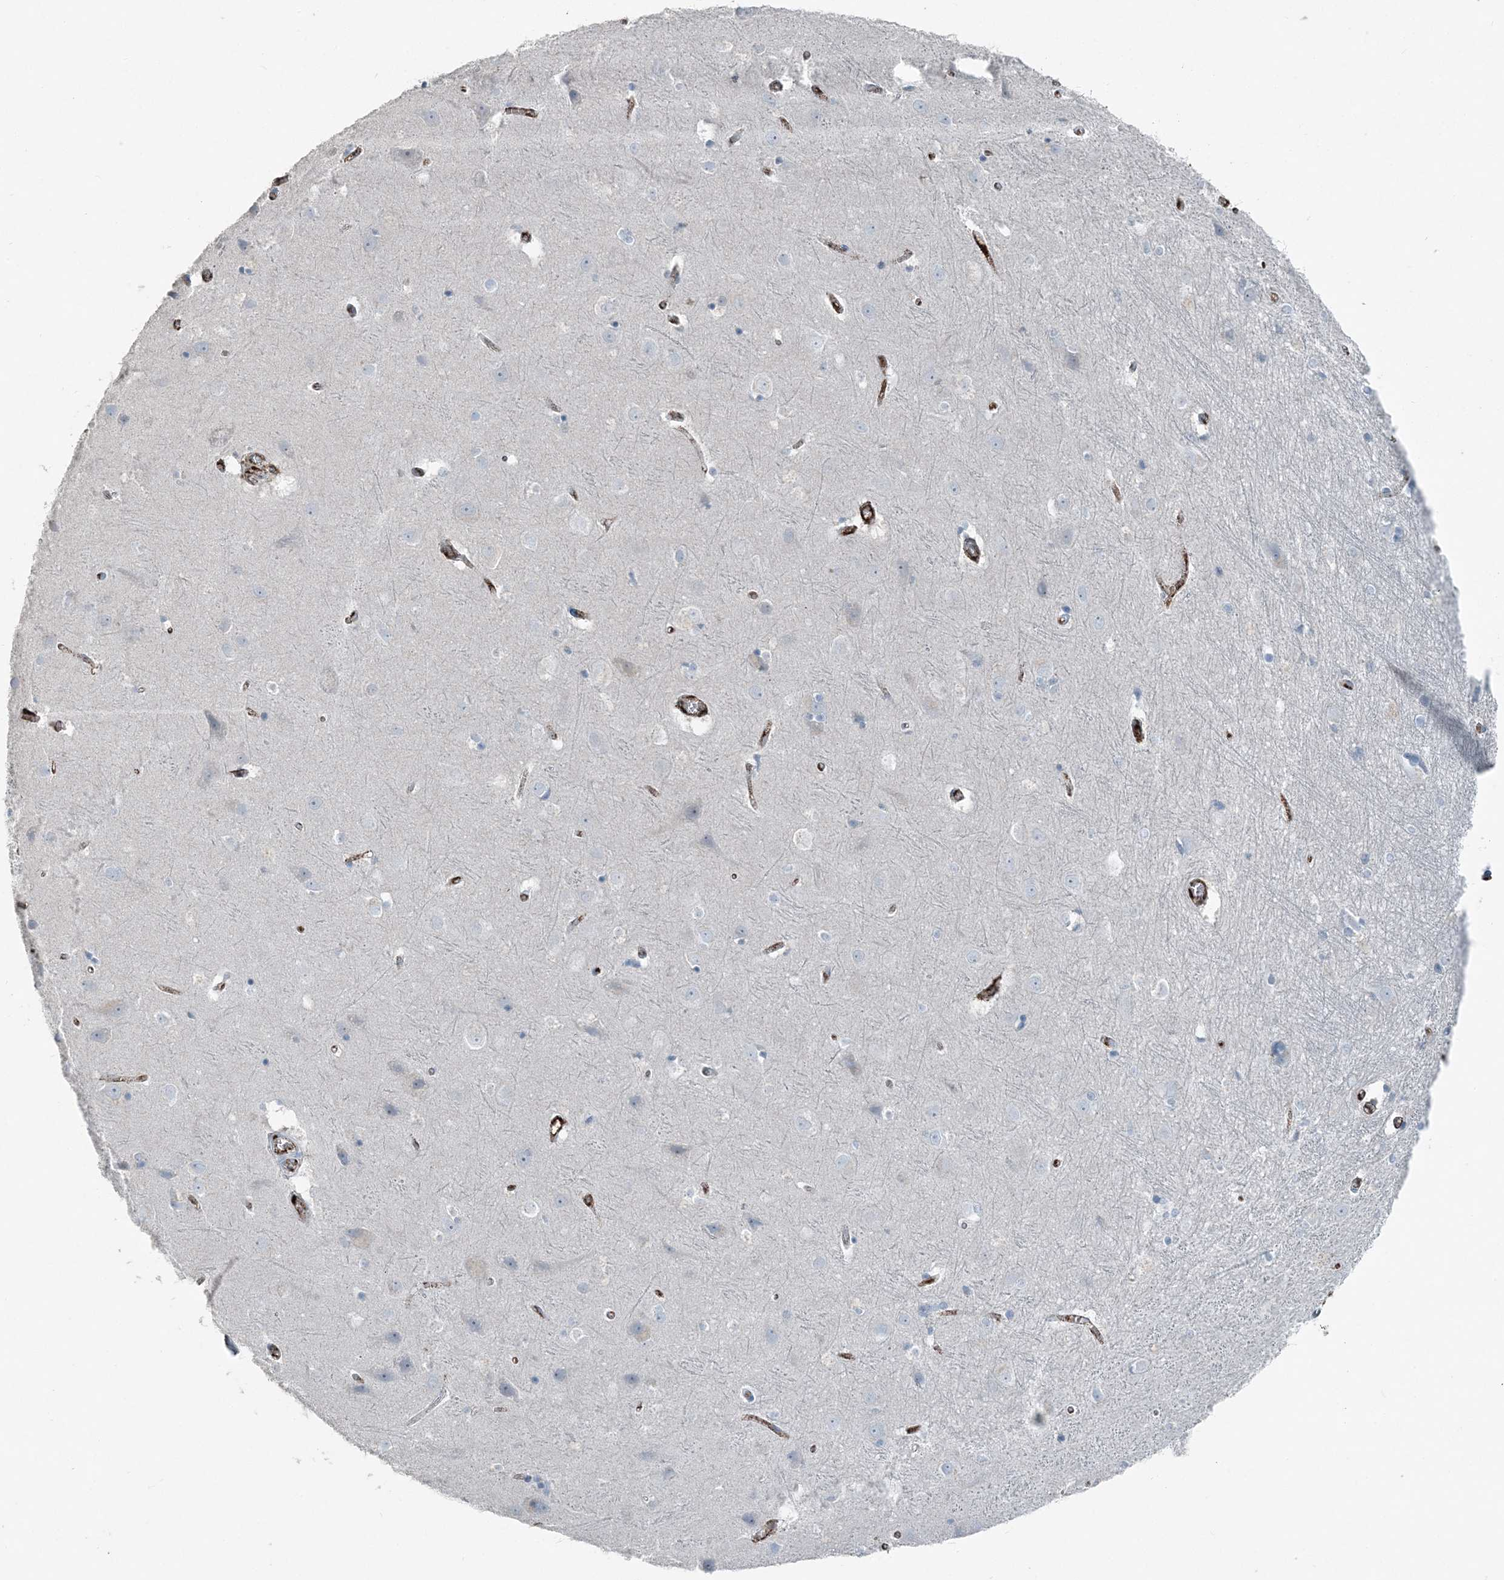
{"staining": {"intensity": "strong", "quantity": ">75%", "location": "cytoplasmic/membranous"}, "tissue": "cerebral cortex", "cell_type": "Endothelial cells", "image_type": "normal", "snomed": [{"axis": "morphology", "description": "Normal tissue, NOS"}, {"axis": "topography", "description": "Cerebral cortex"}], "caption": "About >75% of endothelial cells in benign human cerebral cortex reveal strong cytoplasmic/membranous protein positivity as visualized by brown immunohistochemical staining.", "gene": "ELOVL7", "patient": {"sex": "male", "age": 54}}